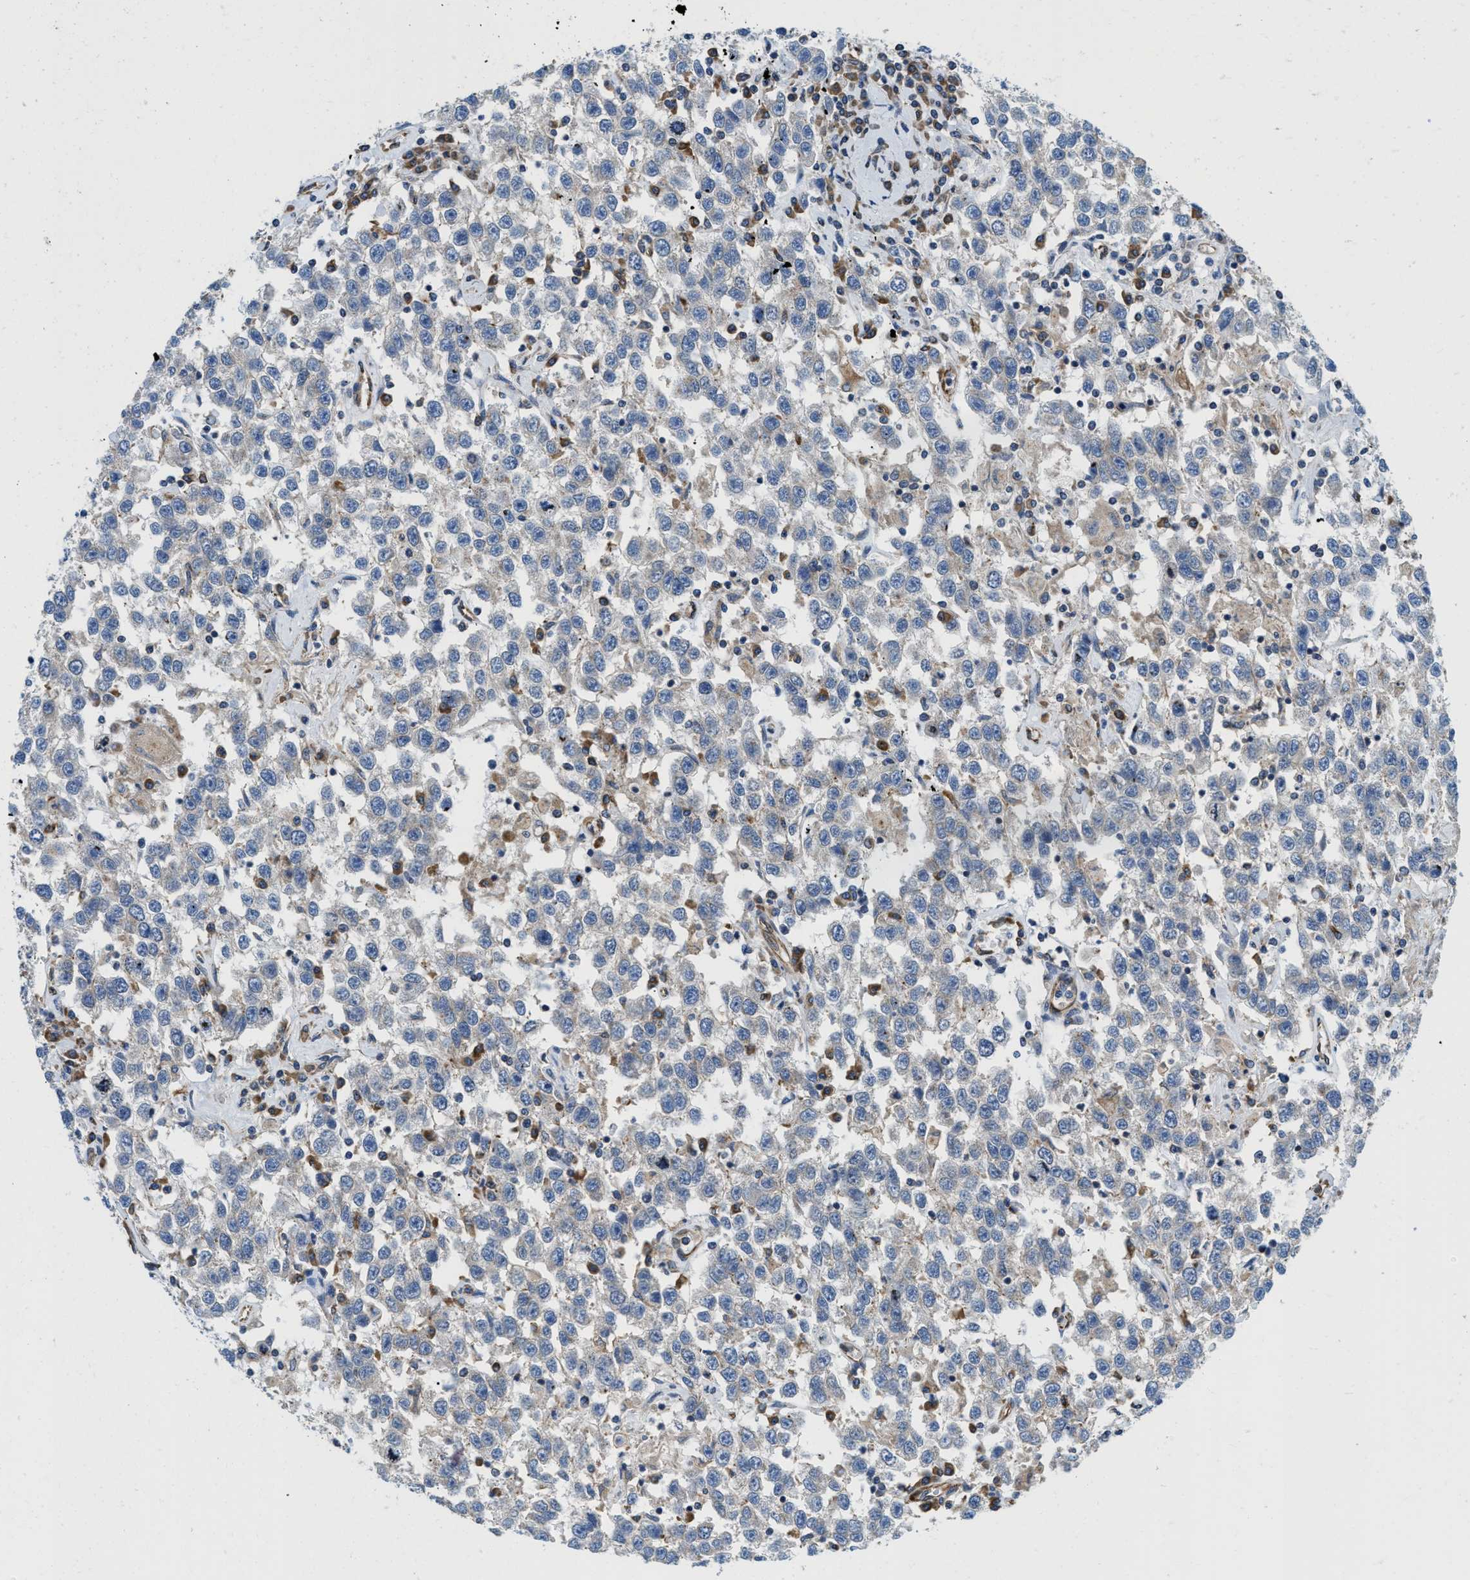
{"staining": {"intensity": "negative", "quantity": "none", "location": "none"}, "tissue": "testis cancer", "cell_type": "Tumor cells", "image_type": "cancer", "snomed": [{"axis": "morphology", "description": "Seminoma, NOS"}, {"axis": "topography", "description": "Testis"}], "caption": "The photomicrograph shows no staining of tumor cells in testis seminoma.", "gene": "HSD17B12", "patient": {"sex": "male", "age": 41}}